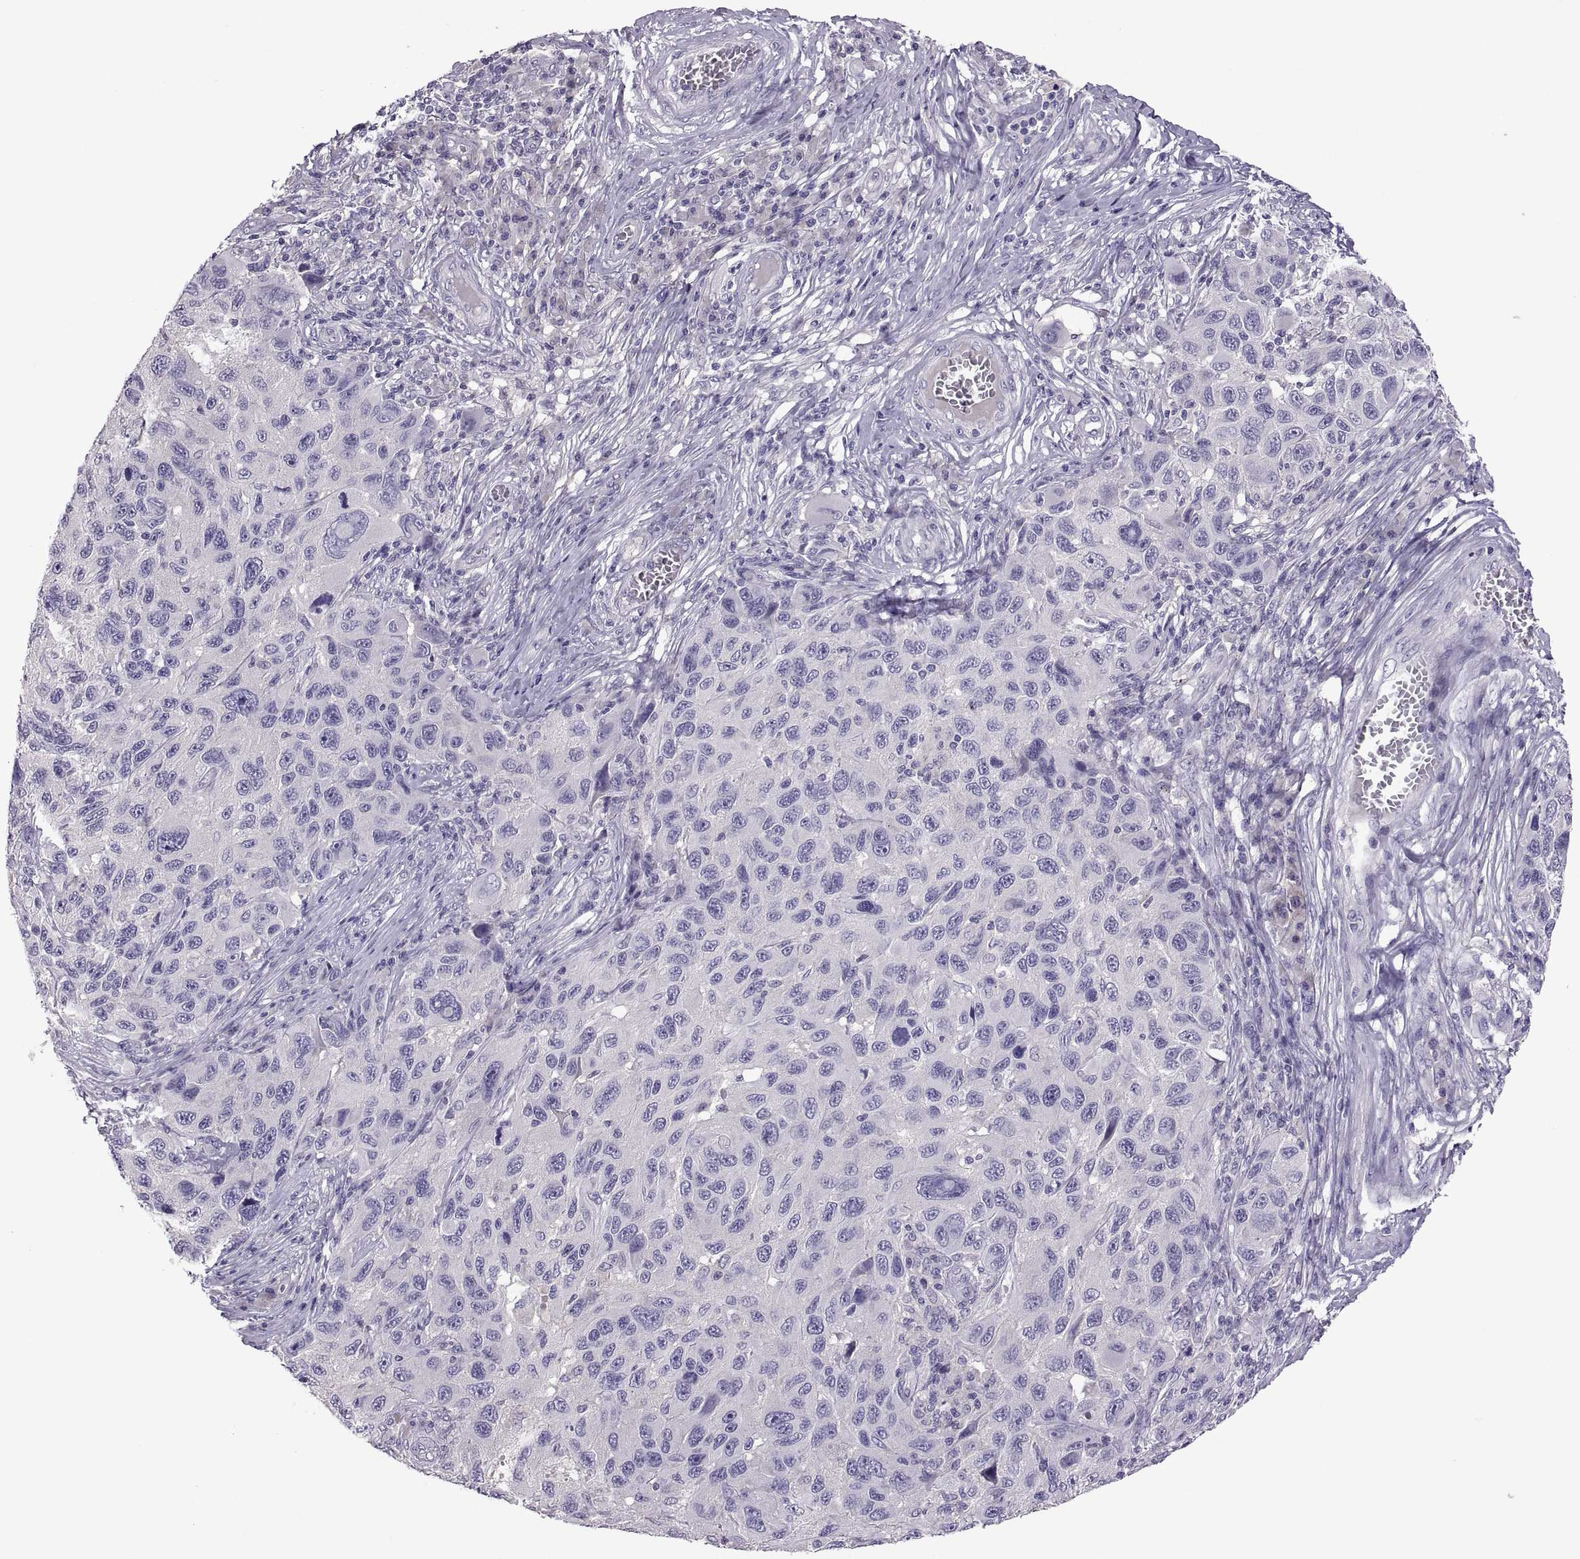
{"staining": {"intensity": "negative", "quantity": "none", "location": "none"}, "tissue": "melanoma", "cell_type": "Tumor cells", "image_type": "cancer", "snomed": [{"axis": "morphology", "description": "Malignant melanoma, NOS"}, {"axis": "topography", "description": "Skin"}], "caption": "Melanoma stained for a protein using immunohistochemistry shows no staining tumor cells.", "gene": "TBX19", "patient": {"sex": "male", "age": 53}}